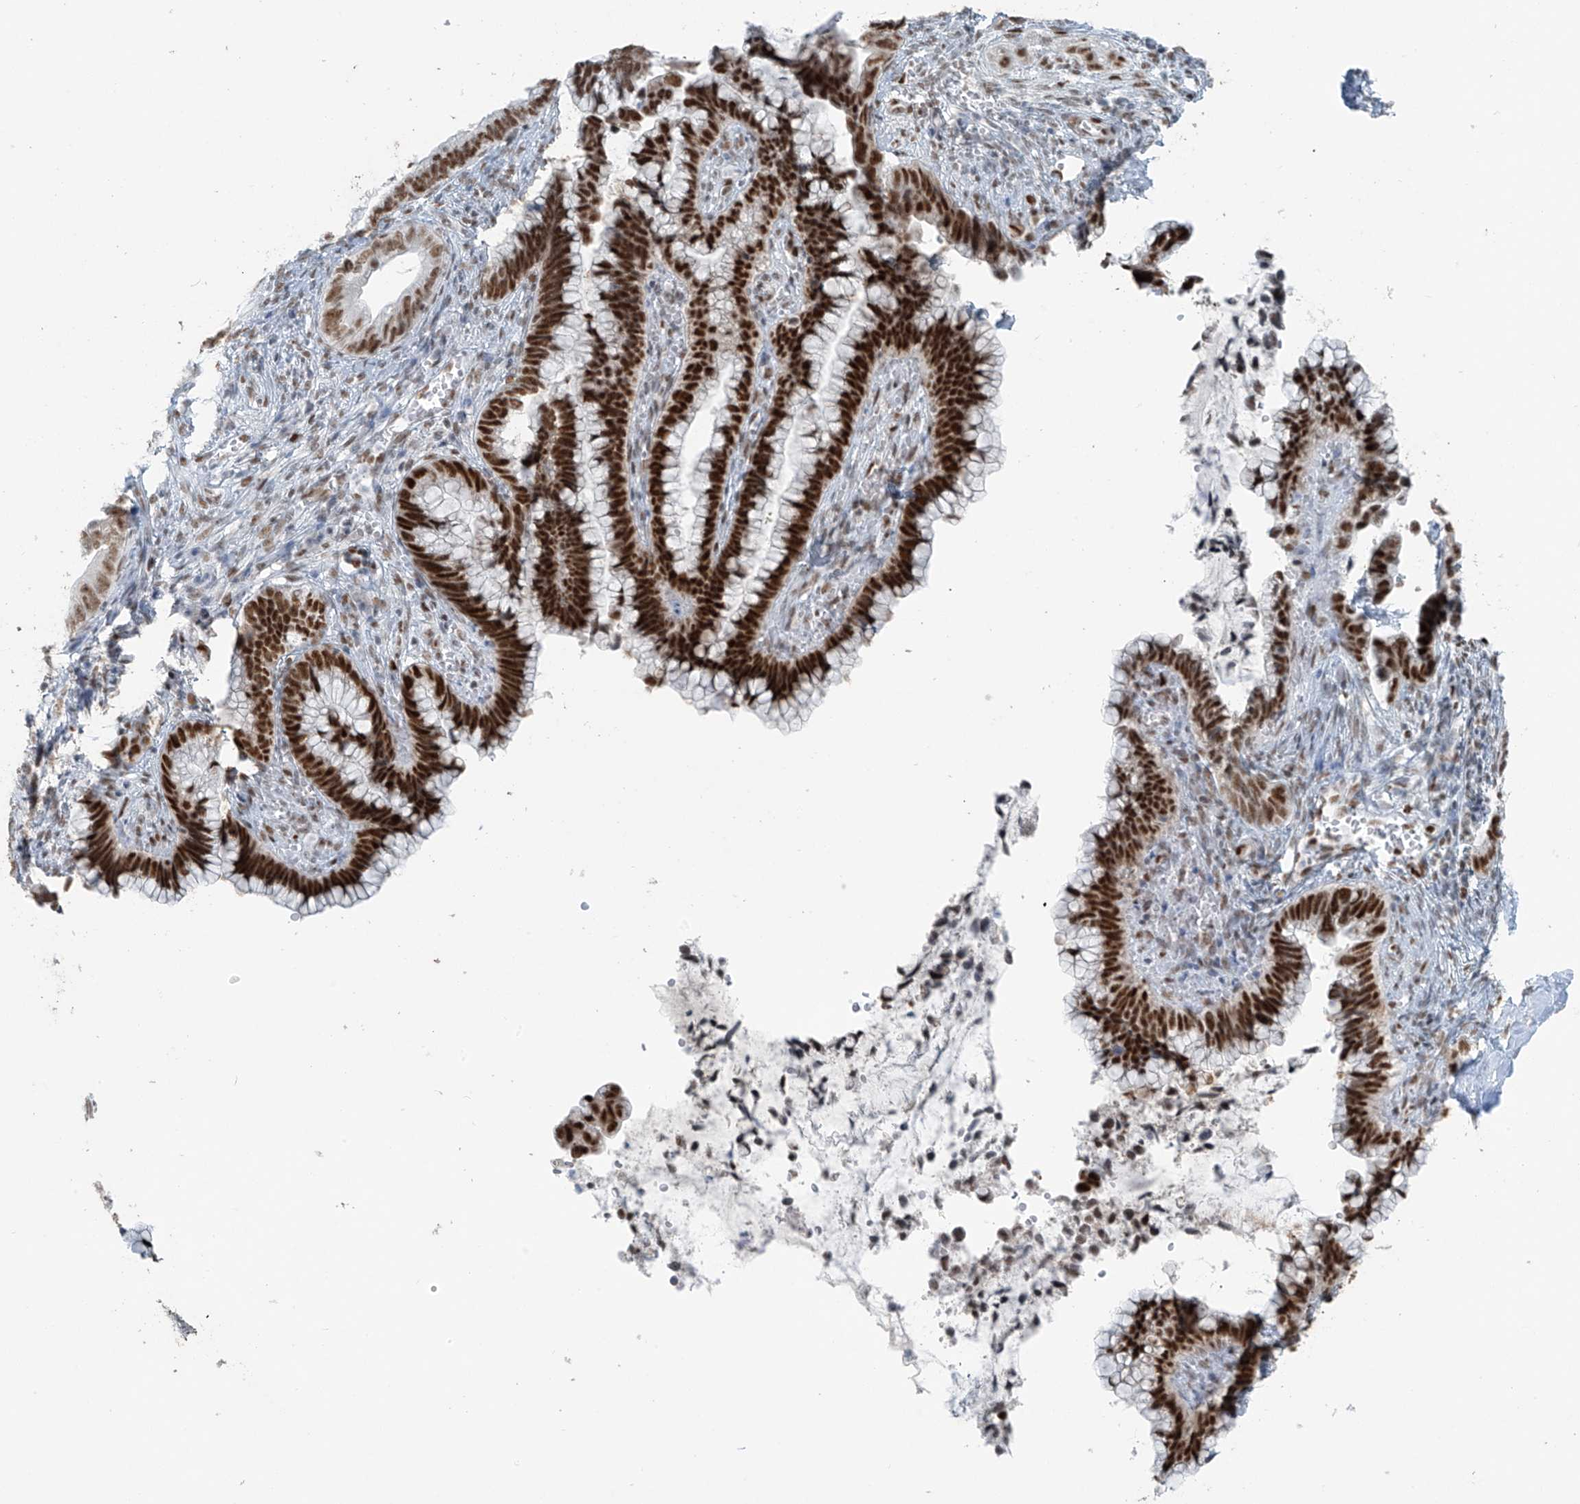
{"staining": {"intensity": "strong", "quantity": ">75%", "location": "nuclear"}, "tissue": "cervical cancer", "cell_type": "Tumor cells", "image_type": "cancer", "snomed": [{"axis": "morphology", "description": "Adenocarcinoma, NOS"}, {"axis": "topography", "description": "Cervix"}], "caption": "Immunohistochemistry (IHC) photomicrograph of human cervical adenocarcinoma stained for a protein (brown), which demonstrates high levels of strong nuclear expression in about >75% of tumor cells.", "gene": "WRNIP1", "patient": {"sex": "female", "age": 44}}